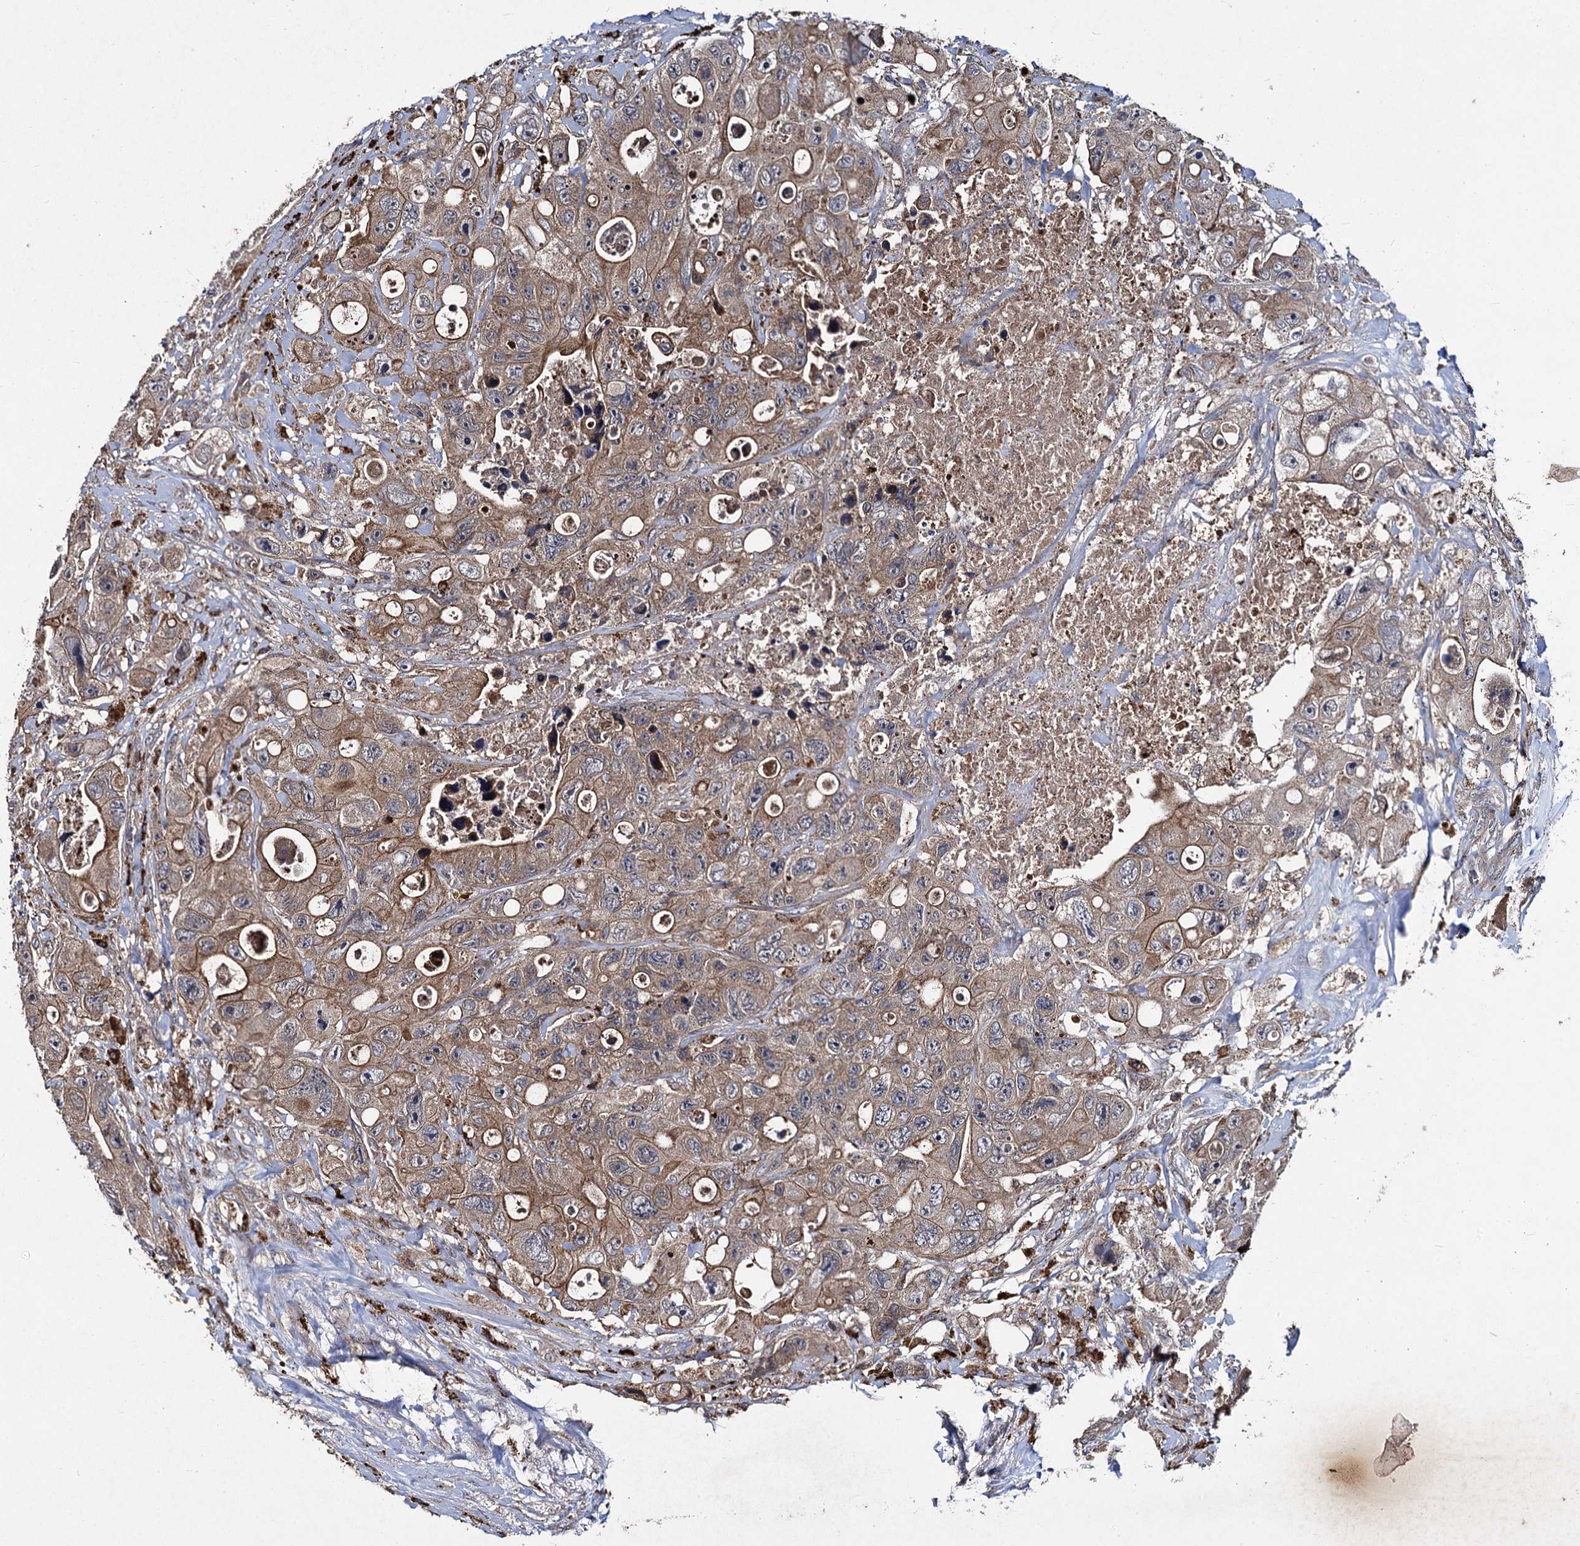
{"staining": {"intensity": "moderate", "quantity": ">75%", "location": "cytoplasmic/membranous"}, "tissue": "colorectal cancer", "cell_type": "Tumor cells", "image_type": "cancer", "snomed": [{"axis": "morphology", "description": "Adenocarcinoma, NOS"}, {"axis": "topography", "description": "Colon"}], "caption": "DAB immunohistochemical staining of human adenocarcinoma (colorectal) reveals moderate cytoplasmic/membranous protein positivity in approximately >75% of tumor cells.", "gene": "BCL2L2", "patient": {"sex": "female", "age": 46}}